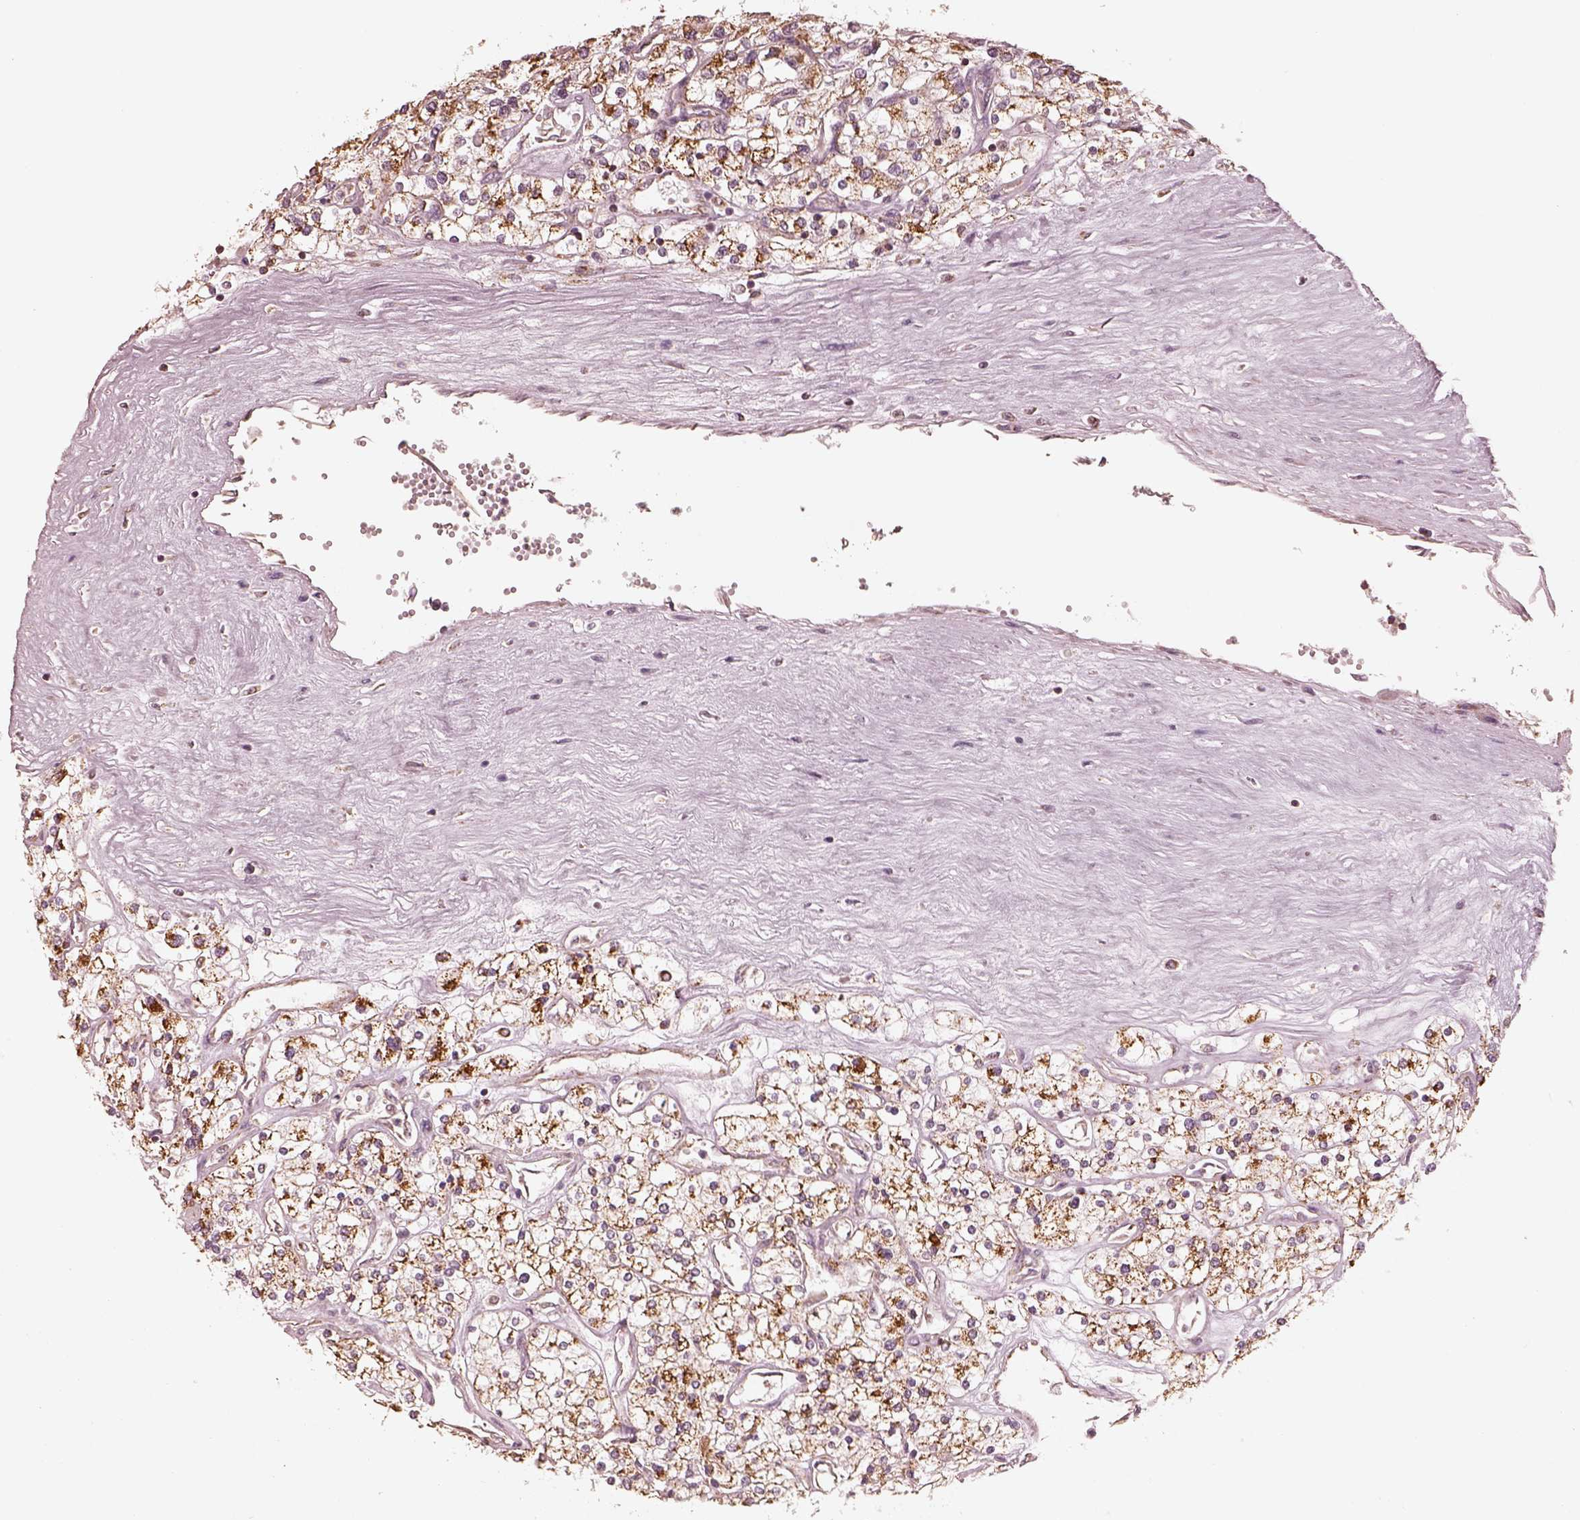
{"staining": {"intensity": "strong", "quantity": ">75%", "location": "cytoplasmic/membranous"}, "tissue": "renal cancer", "cell_type": "Tumor cells", "image_type": "cancer", "snomed": [{"axis": "morphology", "description": "Adenocarcinoma, NOS"}, {"axis": "topography", "description": "Kidney"}], "caption": "DAB (3,3'-diaminobenzidine) immunohistochemical staining of adenocarcinoma (renal) demonstrates strong cytoplasmic/membranous protein positivity in about >75% of tumor cells.", "gene": "ENTPD6", "patient": {"sex": "male", "age": 80}}